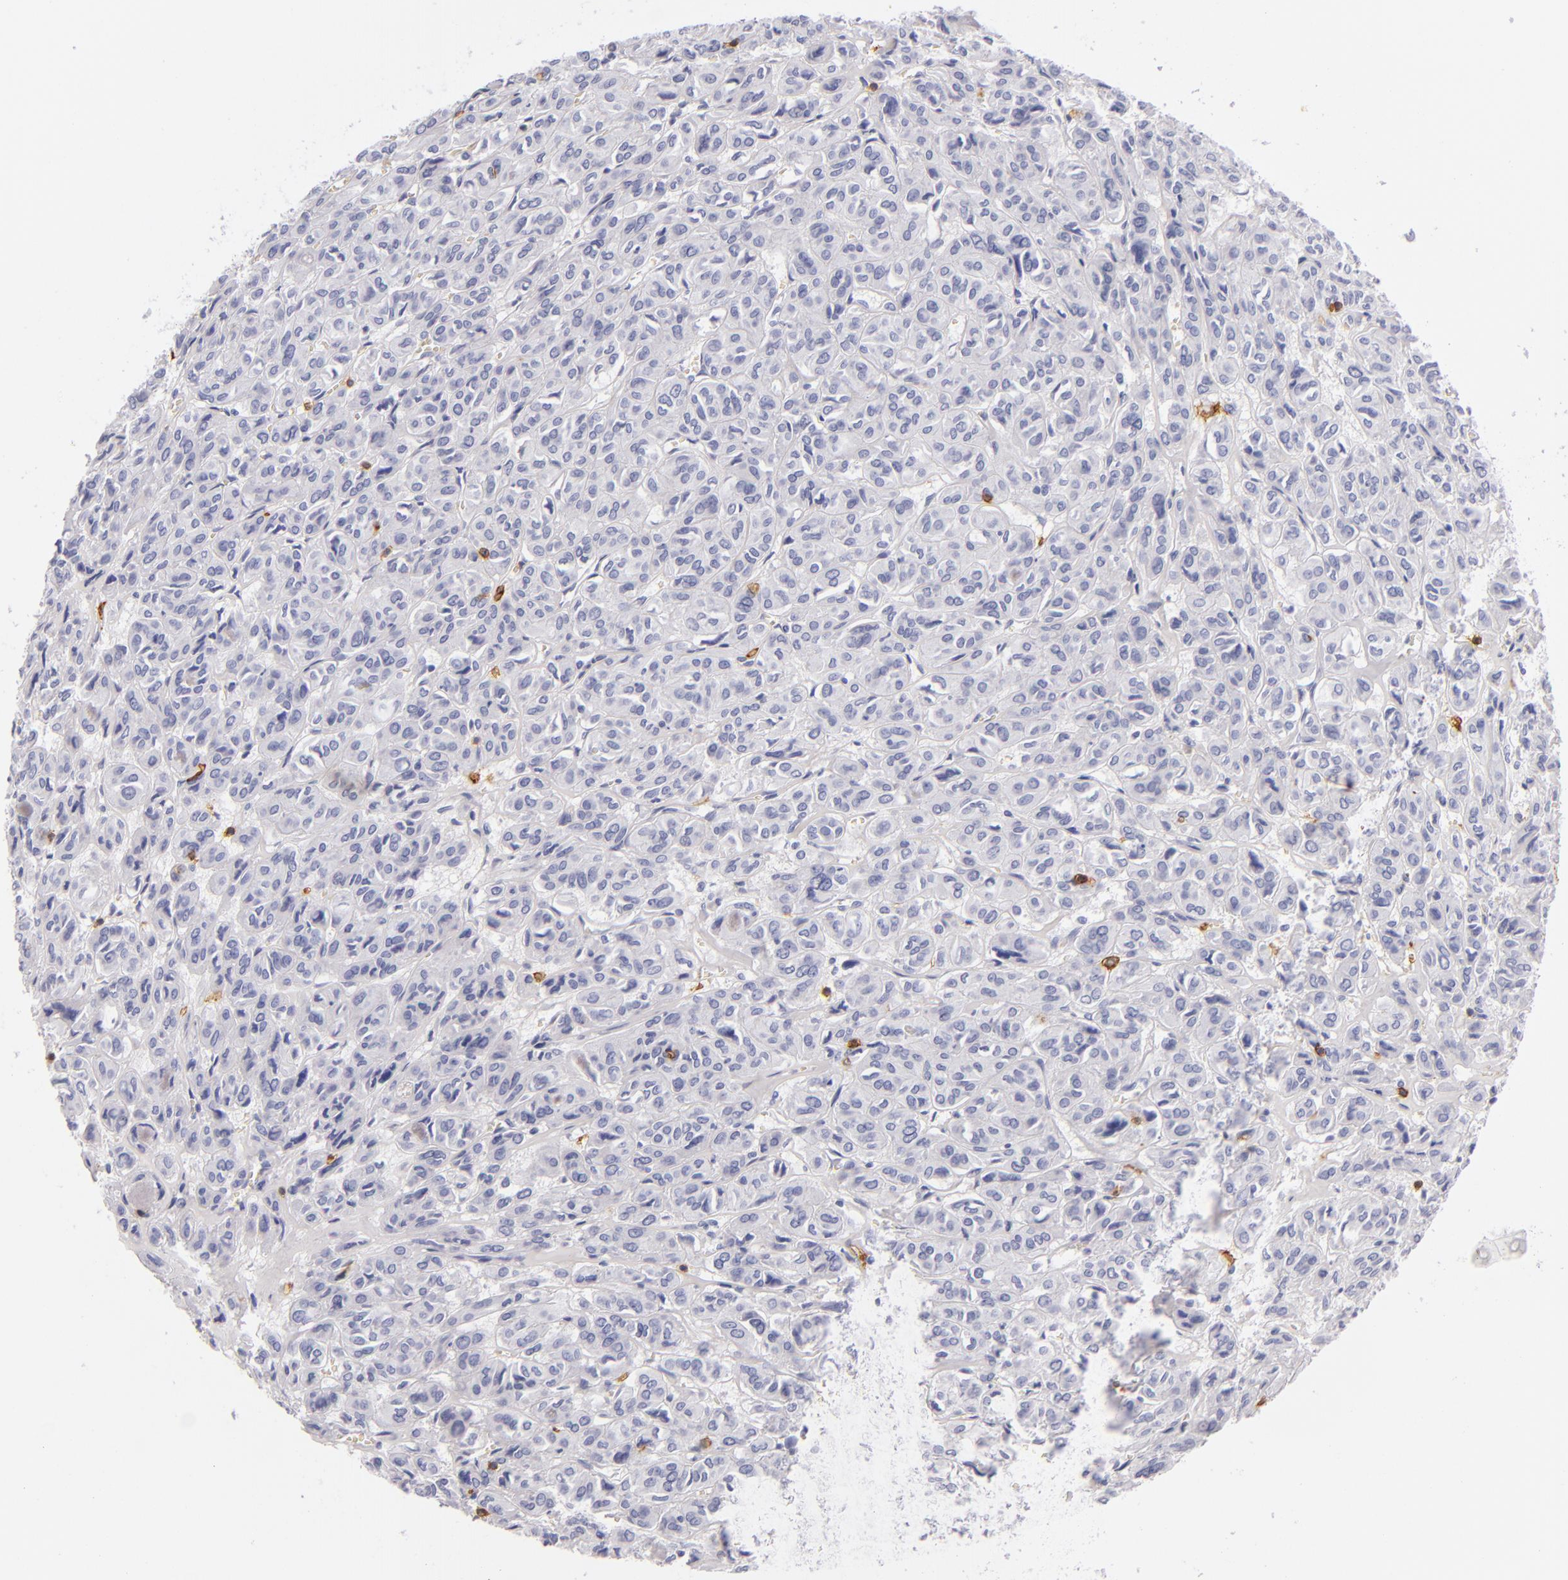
{"staining": {"intensity": "negative", "quantity": "none", "location": "none"}, "tissue": "thyroid cancer", "cell_type": "Tumor cells", "image_type": "cancer", "snomed": [{"axis": "morphology", "description": "Follicular adenoma carcinoma, NOS"}, {"axis": "topography", "description": "Thyroid gland"}], "caption": "Immunohistochemistry image of thyroid cancer stained for a protein (brown), which exhibits no expression in tumor cells.", "gene": "LAT", "patient": {"sex": "female", "age": 71}}